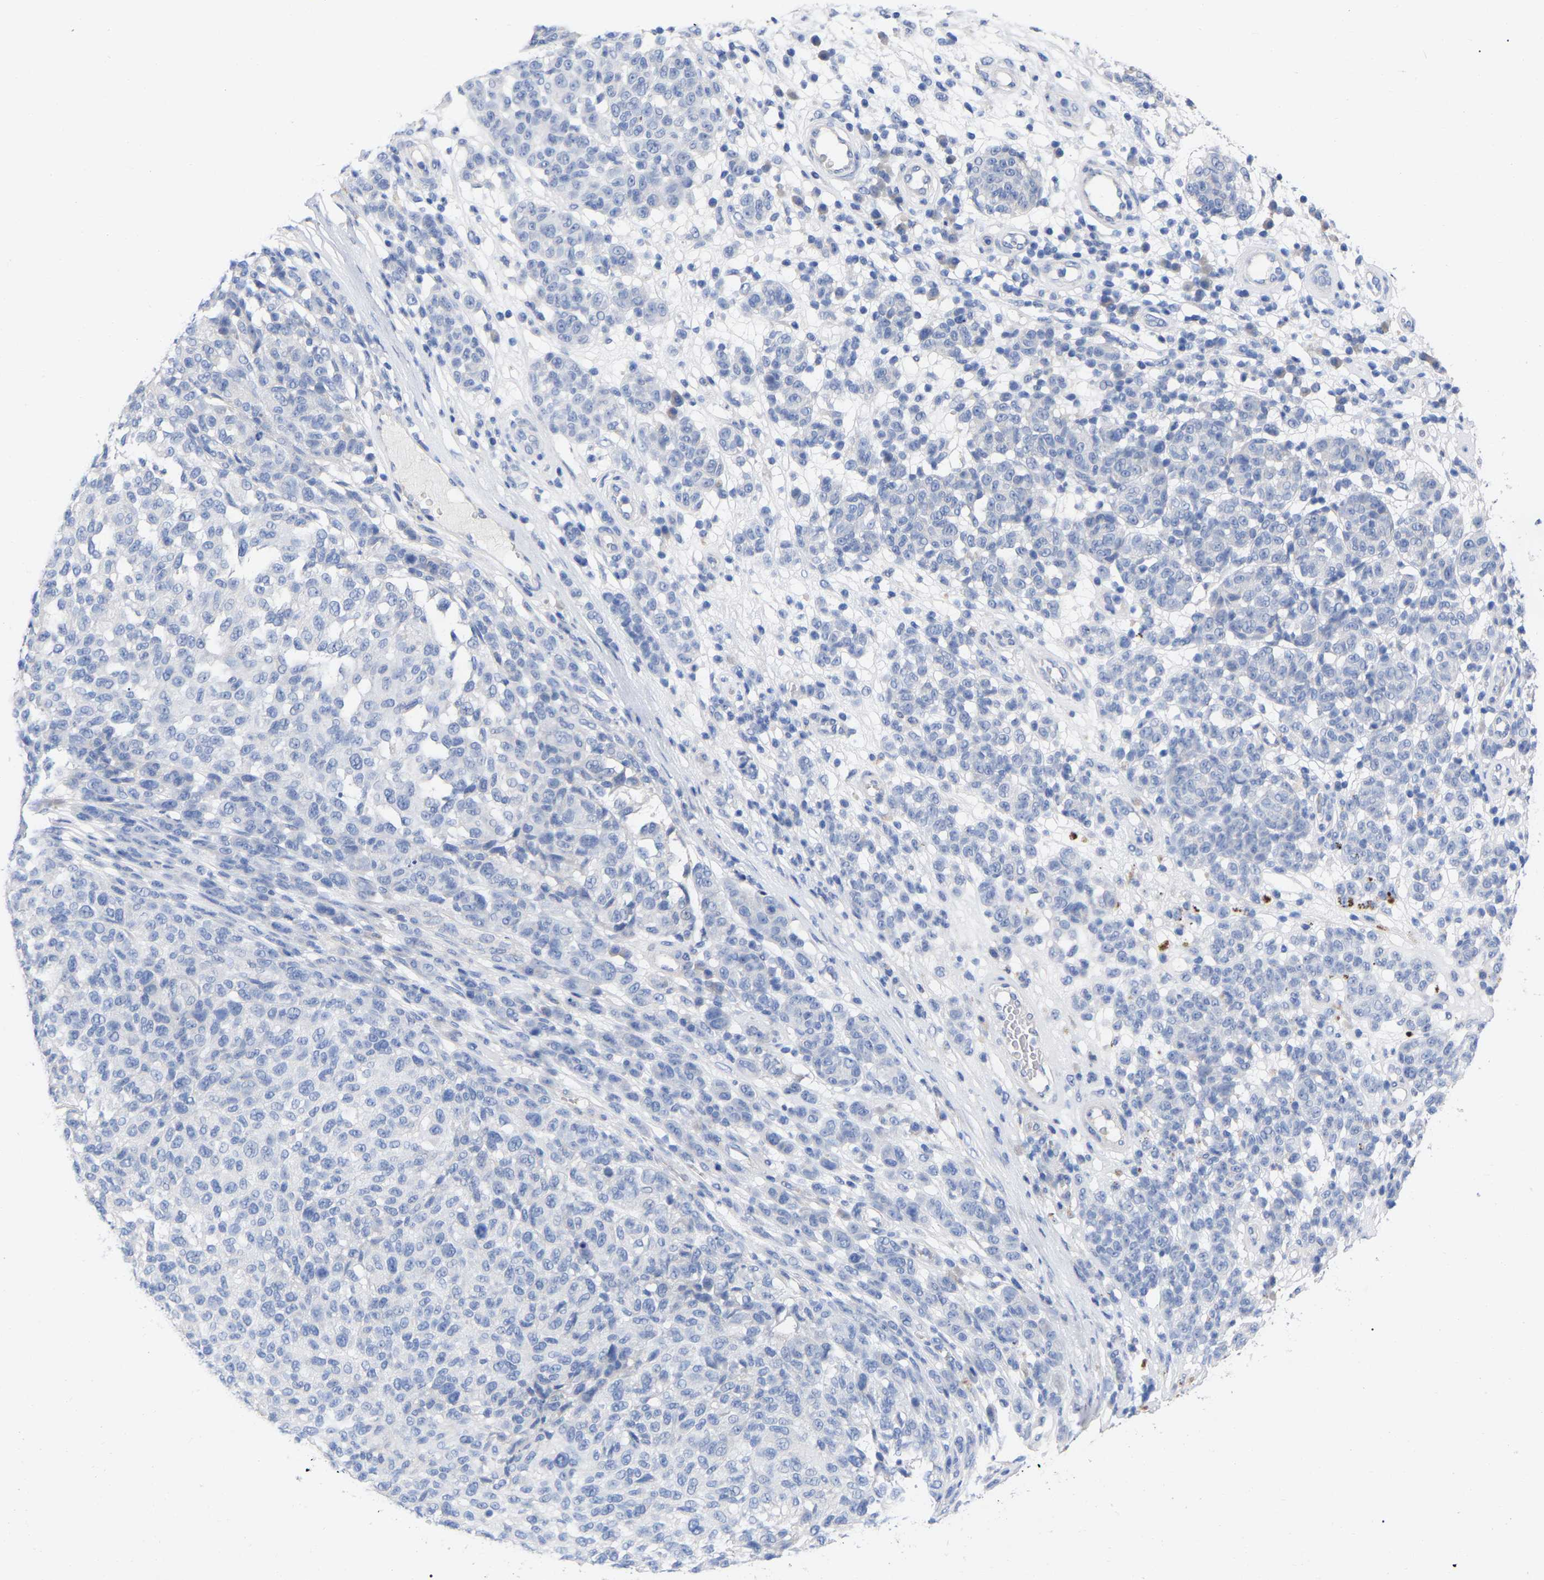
{"staining": {"intensity": "negative", "quantity": "none", "location": "none"}, "tissue": "melanoma", "cell_type": "Tumor cells", "image_type": "cancer", "snomed": [{"axis": "morphology", "description": "Malignant melanoma, NOS"}, {"axis": "topography", "description": "Skin"}], "caption": "There is no significant positivity in tumor cells of melanoma.", "gene": "HAPLN1", "patient": {"sex": "male", "age": 59}}